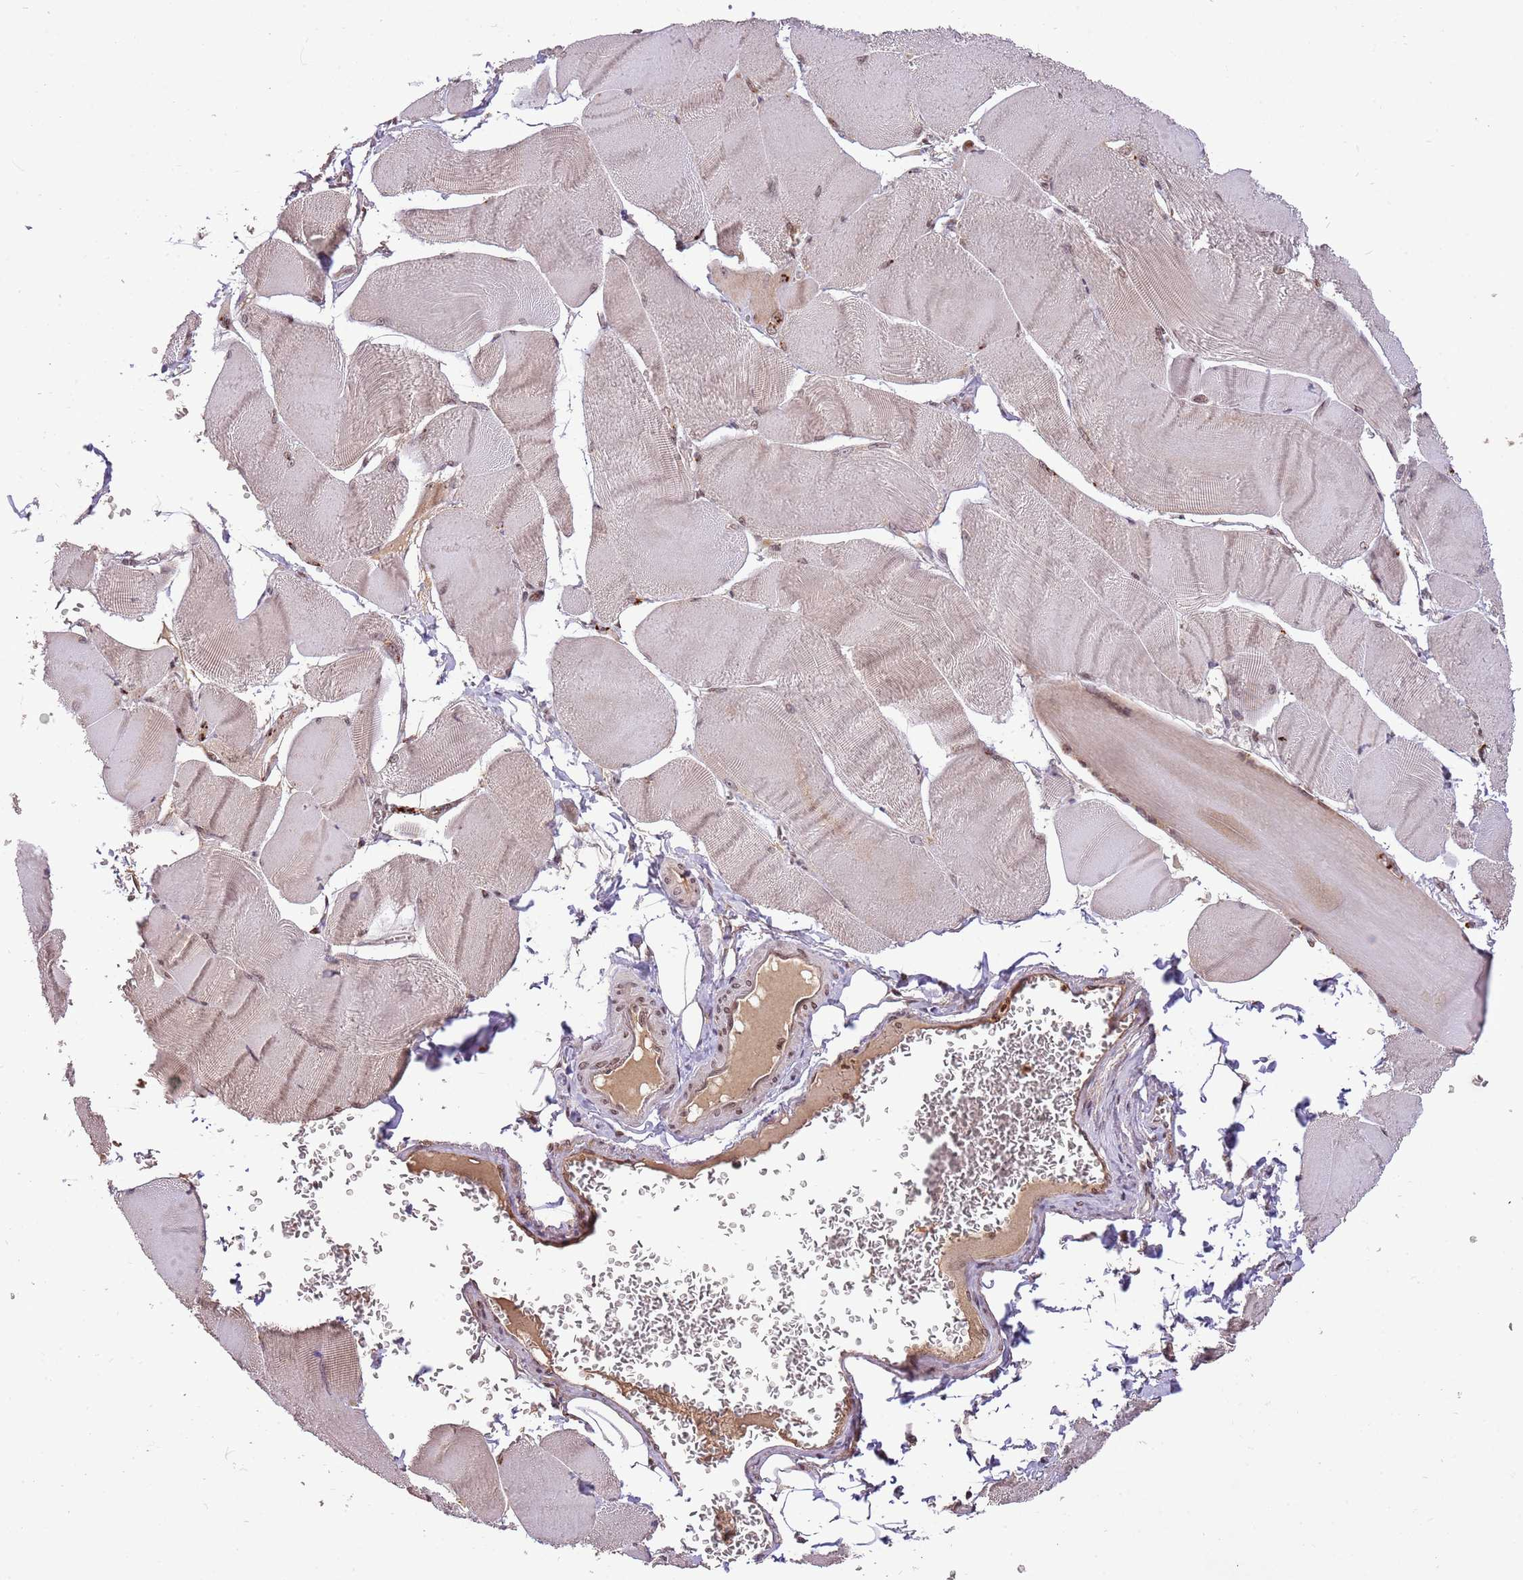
{"staining": {"intensity": "moderate", "quantity": "<25%", "location": "cytoplasmic/membranous"}, "tissue": "skeletal muscle", "cell_type": "Myocytes", "image_type": "normal", "snomed": [{"axis": "morphology", "description": "Normal tissue, NOS"}, {"axis": "morphology", "description": "Basal cell carcinoma"}, {"axis": "topography", "description": "Skeletal muscle"}], "caption": "Immunohistochemistry histopathology image of normal skeletal muscle: skeletal muscle stained using IHC demonstrates low levels of moderate protein expression localized specifically in the cytoplasmic/membranous of myocytes, appearing as a cytoplasmic/membranous brown color.", "gene": "SAMSN1", "patient": {"sex": "female", "age": 64}}